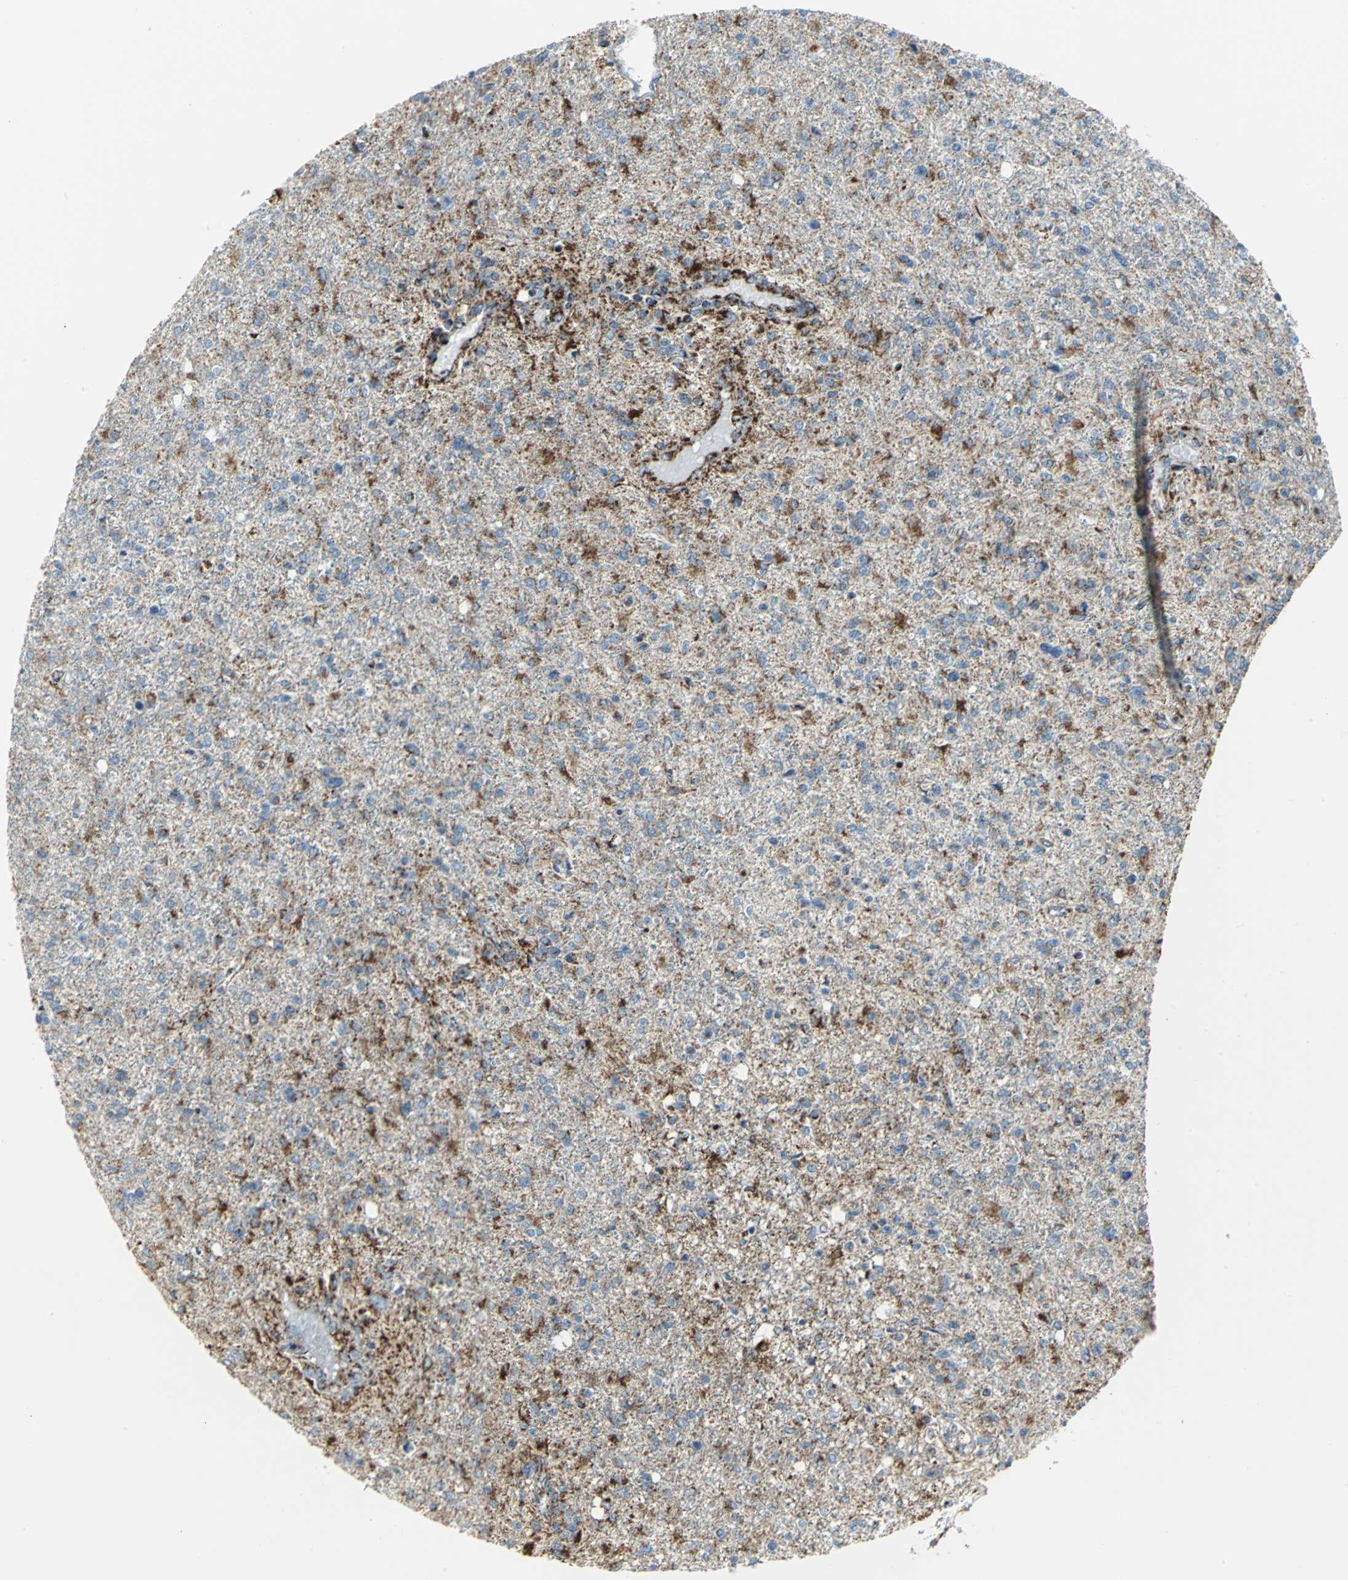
{"staining": {"intensity": "moderate", "quantity": "25%-75%", "location": "cytoplasmic/membranous"}, "tissue": "glioma", "cell_type": "Tumor cells", "image_type": "cancer", "snomed": [{"axis": "morphology", "description": "Glioma, malignant, High grade"}, {"axis": "topography", "description": "Cerebral cortex"}], "caption": "Human glioma stained with a brown dye displays moderate cytoplasmic/membranous positive expression in approximately 25%-75% of tumor cells.", "gene": "NTRK1", "patient": {"sex": "male", "age": 76}}